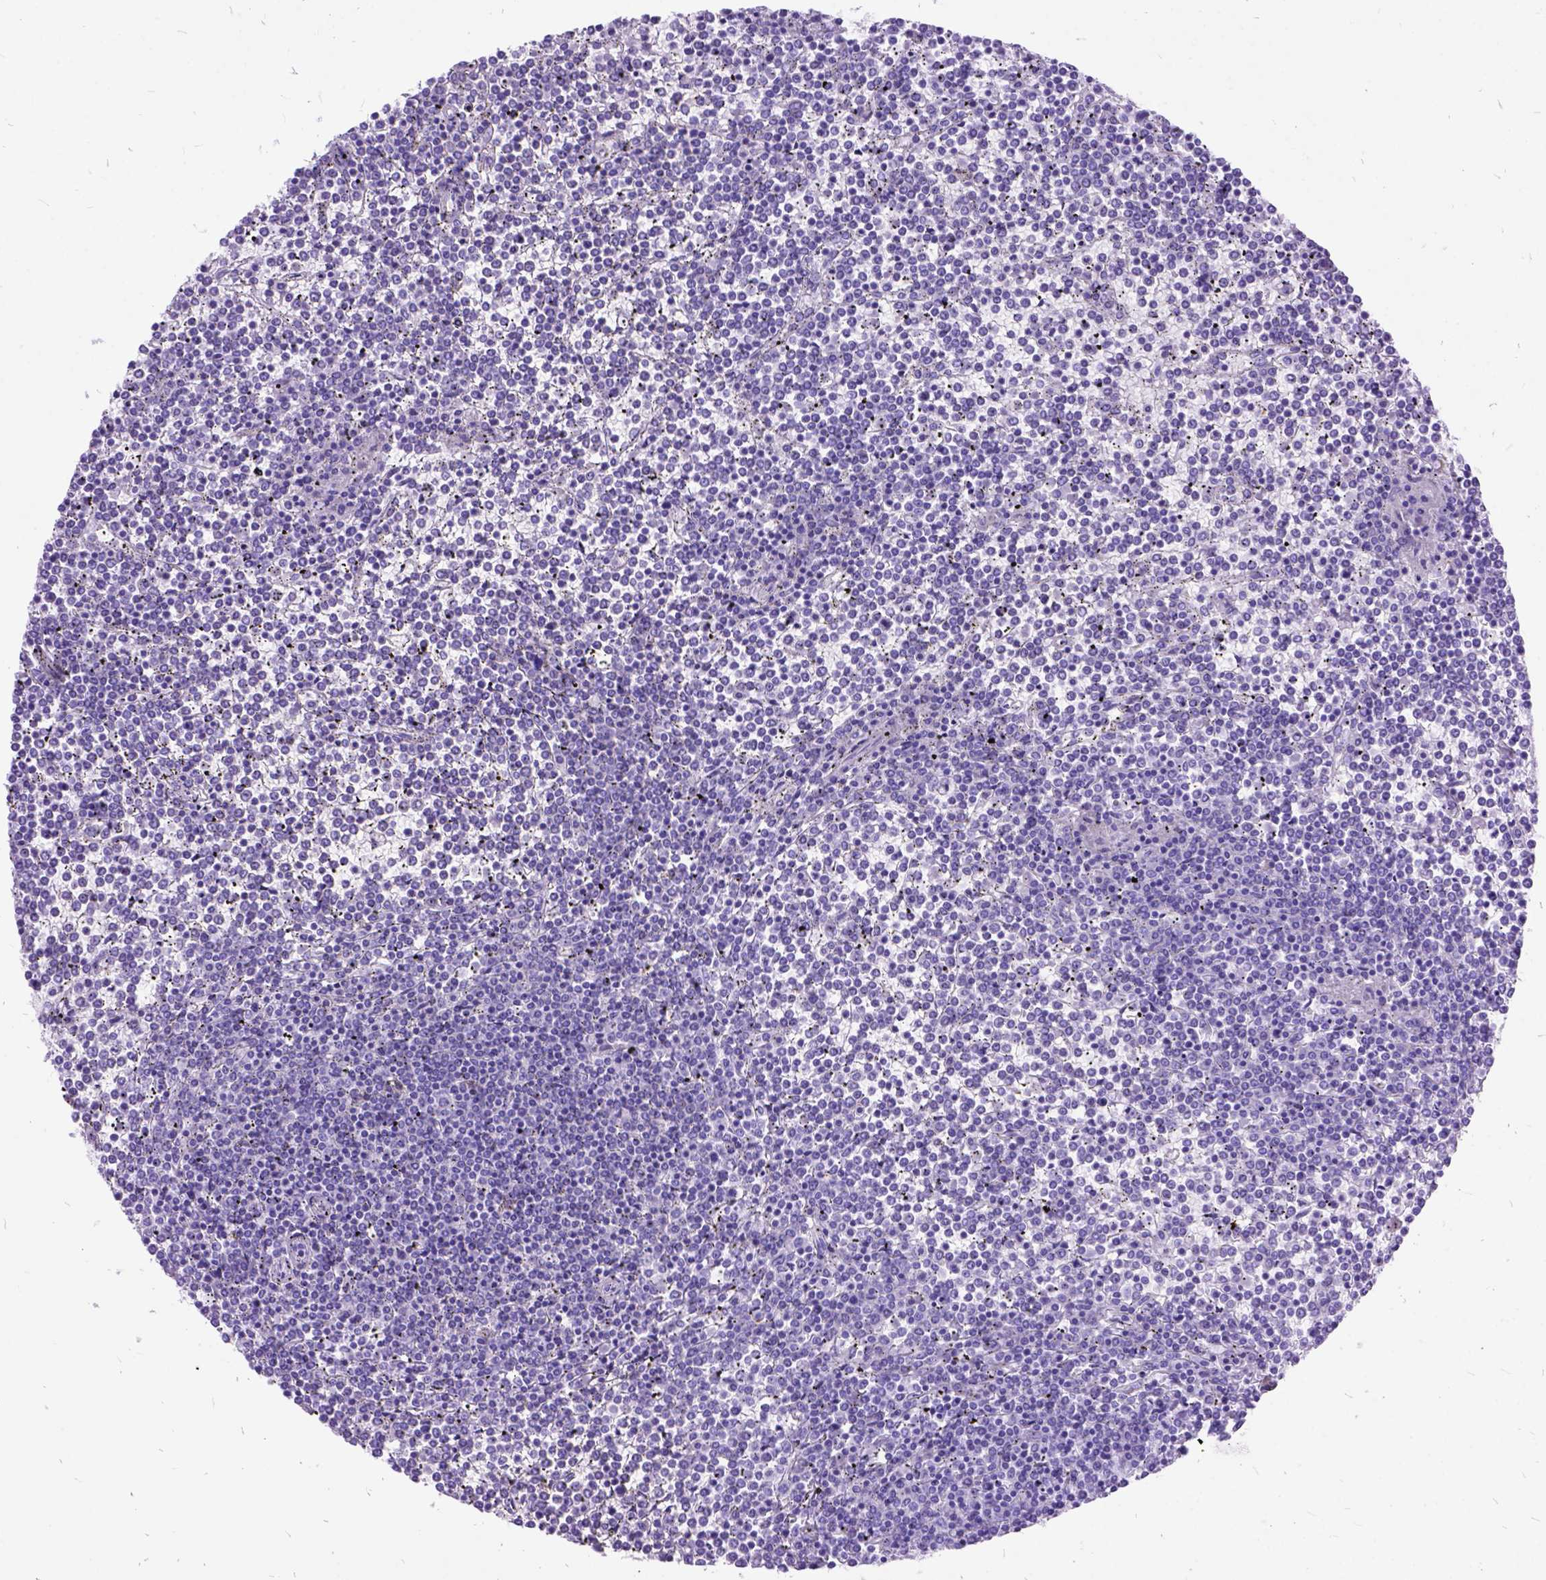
{"staining": {"intensity": "negative", "quantity": "none", "location": "none"}, "tissue": "lymphoma", "cell_type": "Tumor cells", "image_type": "cancer", "snomed": [{"axis": "morphology", "description": "Malignant lymphoma, non-Hodgkin's type, Low grade"}, {"axis": "topography", "description": "Spleen"}], "caption": "Histopathology image shows no protein staining in tumor cells of low-grade malignant lymphoma, non-Hodgkin's type tissue.", "gene": "DNAH2", "patient": {"sex": "female", "age": 19}}